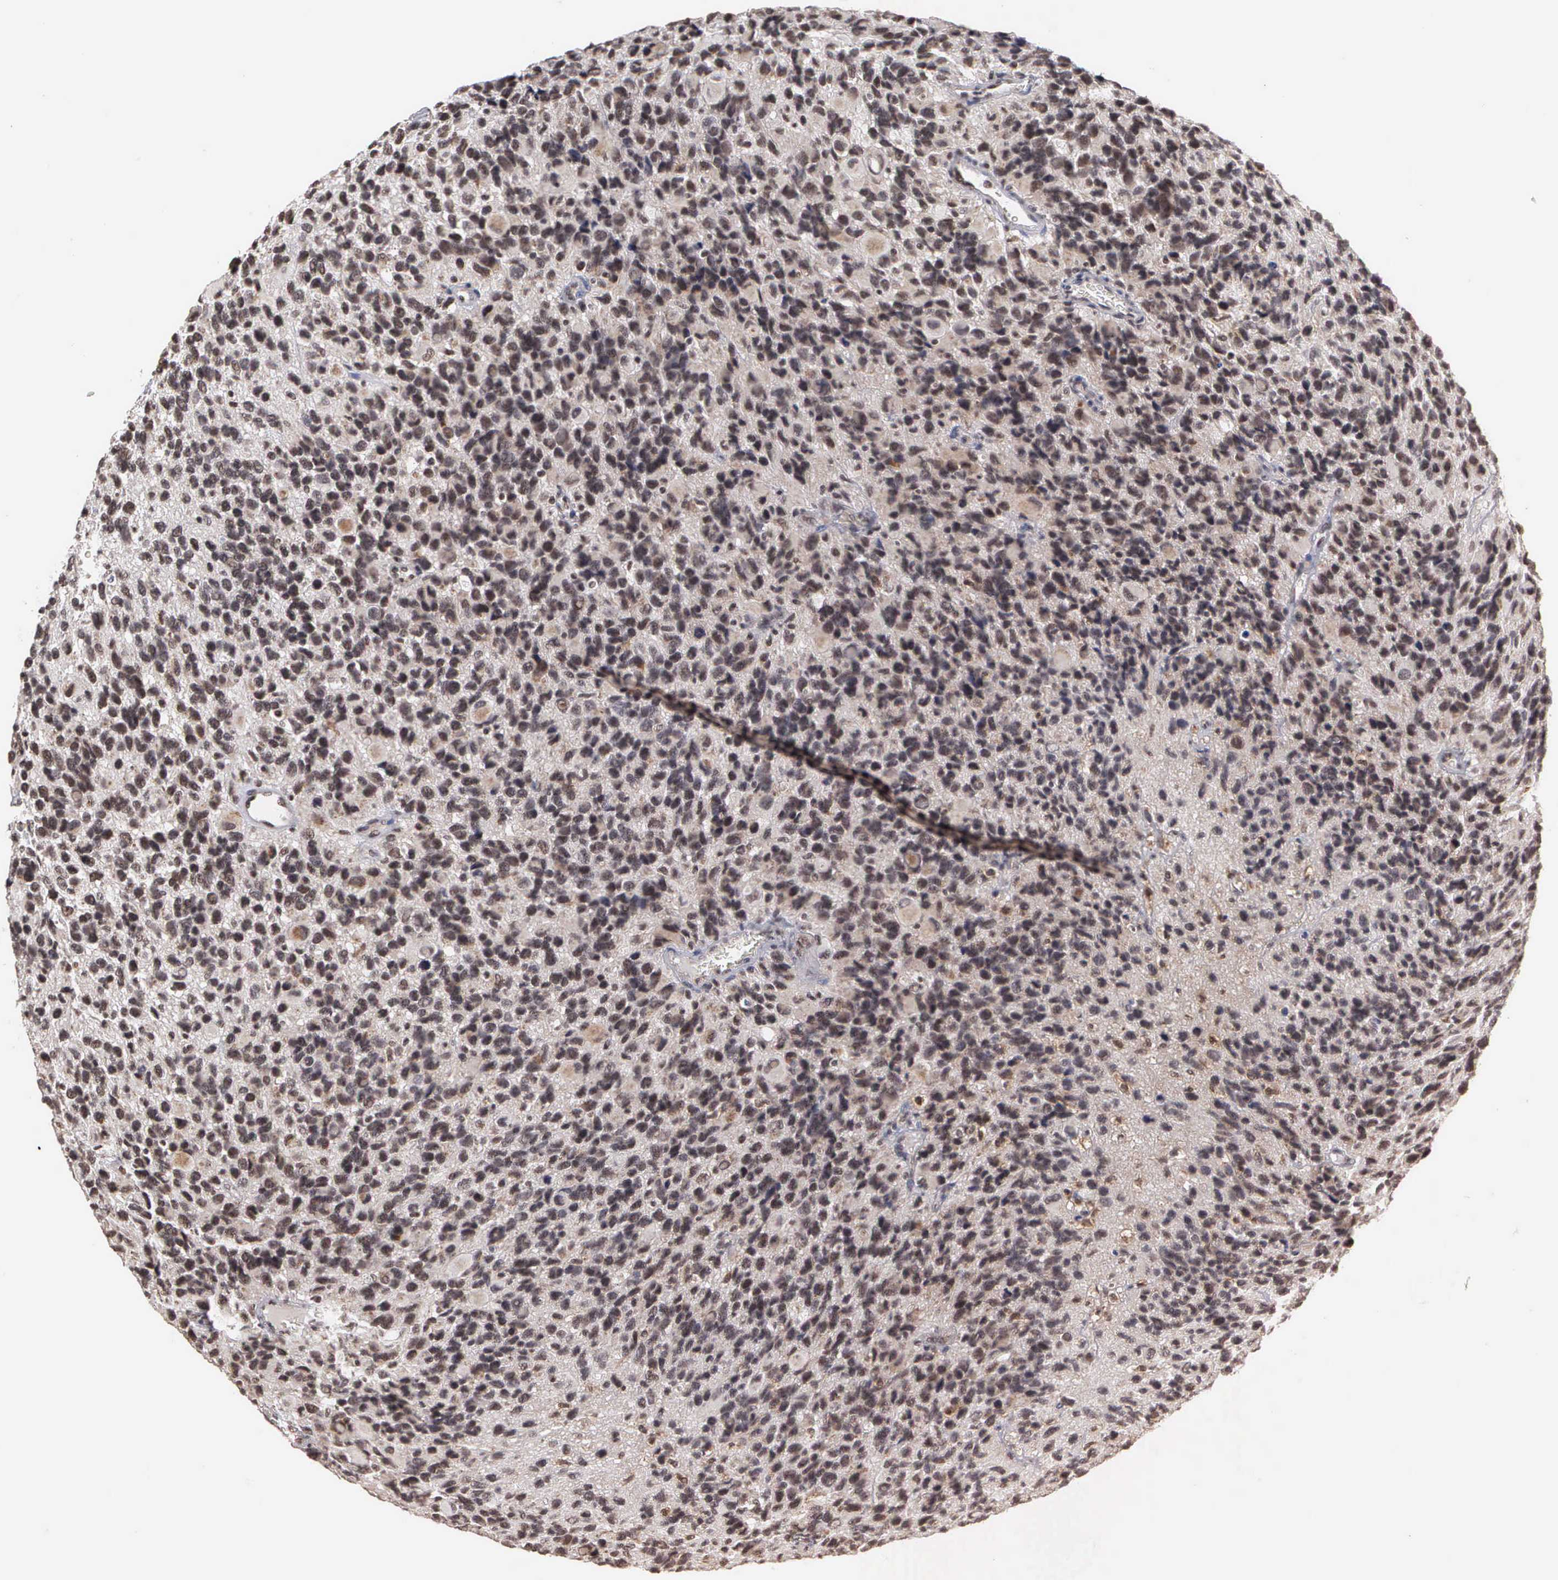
{"staining": {"intensity": "moderate", "quantity": ">75%", "location": "cytoplasmic/membranous,nuclear"}, "tissue": "glioma", "cell_type": "Tumor cells", "image_type": "cancer", "snomed": [{"axis": "morphology", "description": "Glioma, malignant, High grade"}, {"axis": "topography", "description": "Brain"}], "caption": "DAB (3,3'-diaminobenzidine) immunohistochemical staining of high-grade glioma (malignant) displays moderate cytoplasmic/membranous and nuclear protein expression in about >75% of tumor cells.", "gene": "GTF2A1", "patient": {"sex": "male", "age": 77}}